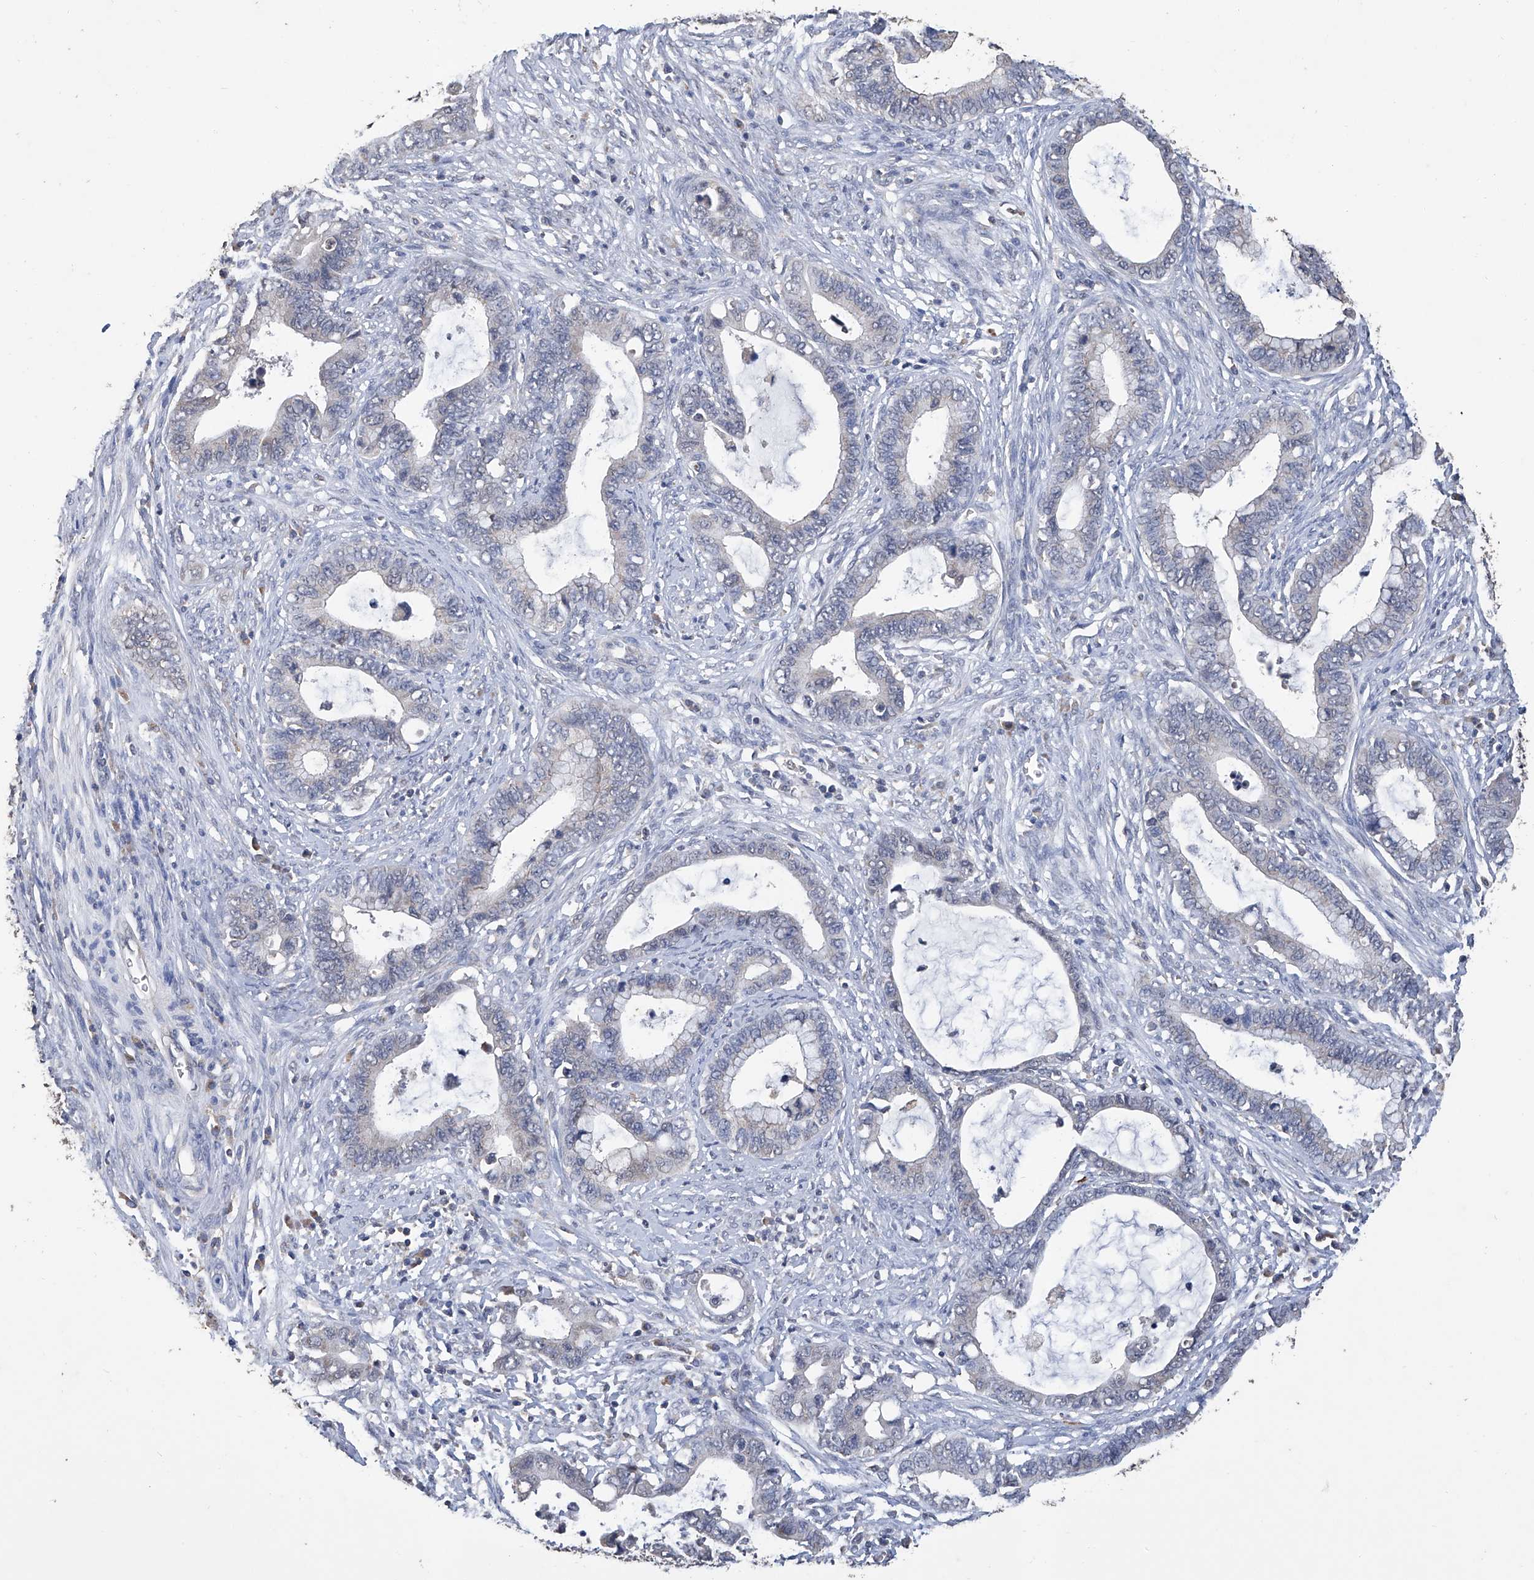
{"staining": {"intensity": "negative", "quantity": "none", "location": "none"}, "tissue": "cervical cancer", "cell_type": "Tumor cells", "image_type": "cancer", "snomed": [{"axis": "morphology", "description": "Adenocarcinoma, NOS"}, {"axis": "topography", "description": "Cervix"}], "caption": "Human cervical adenocarcinoma stained for a protein using immunohistochemistry (IHC) exhibits no staining in tumor cells.", "gene": "GPT", "patient": {"sex": "female", "age": 44}}